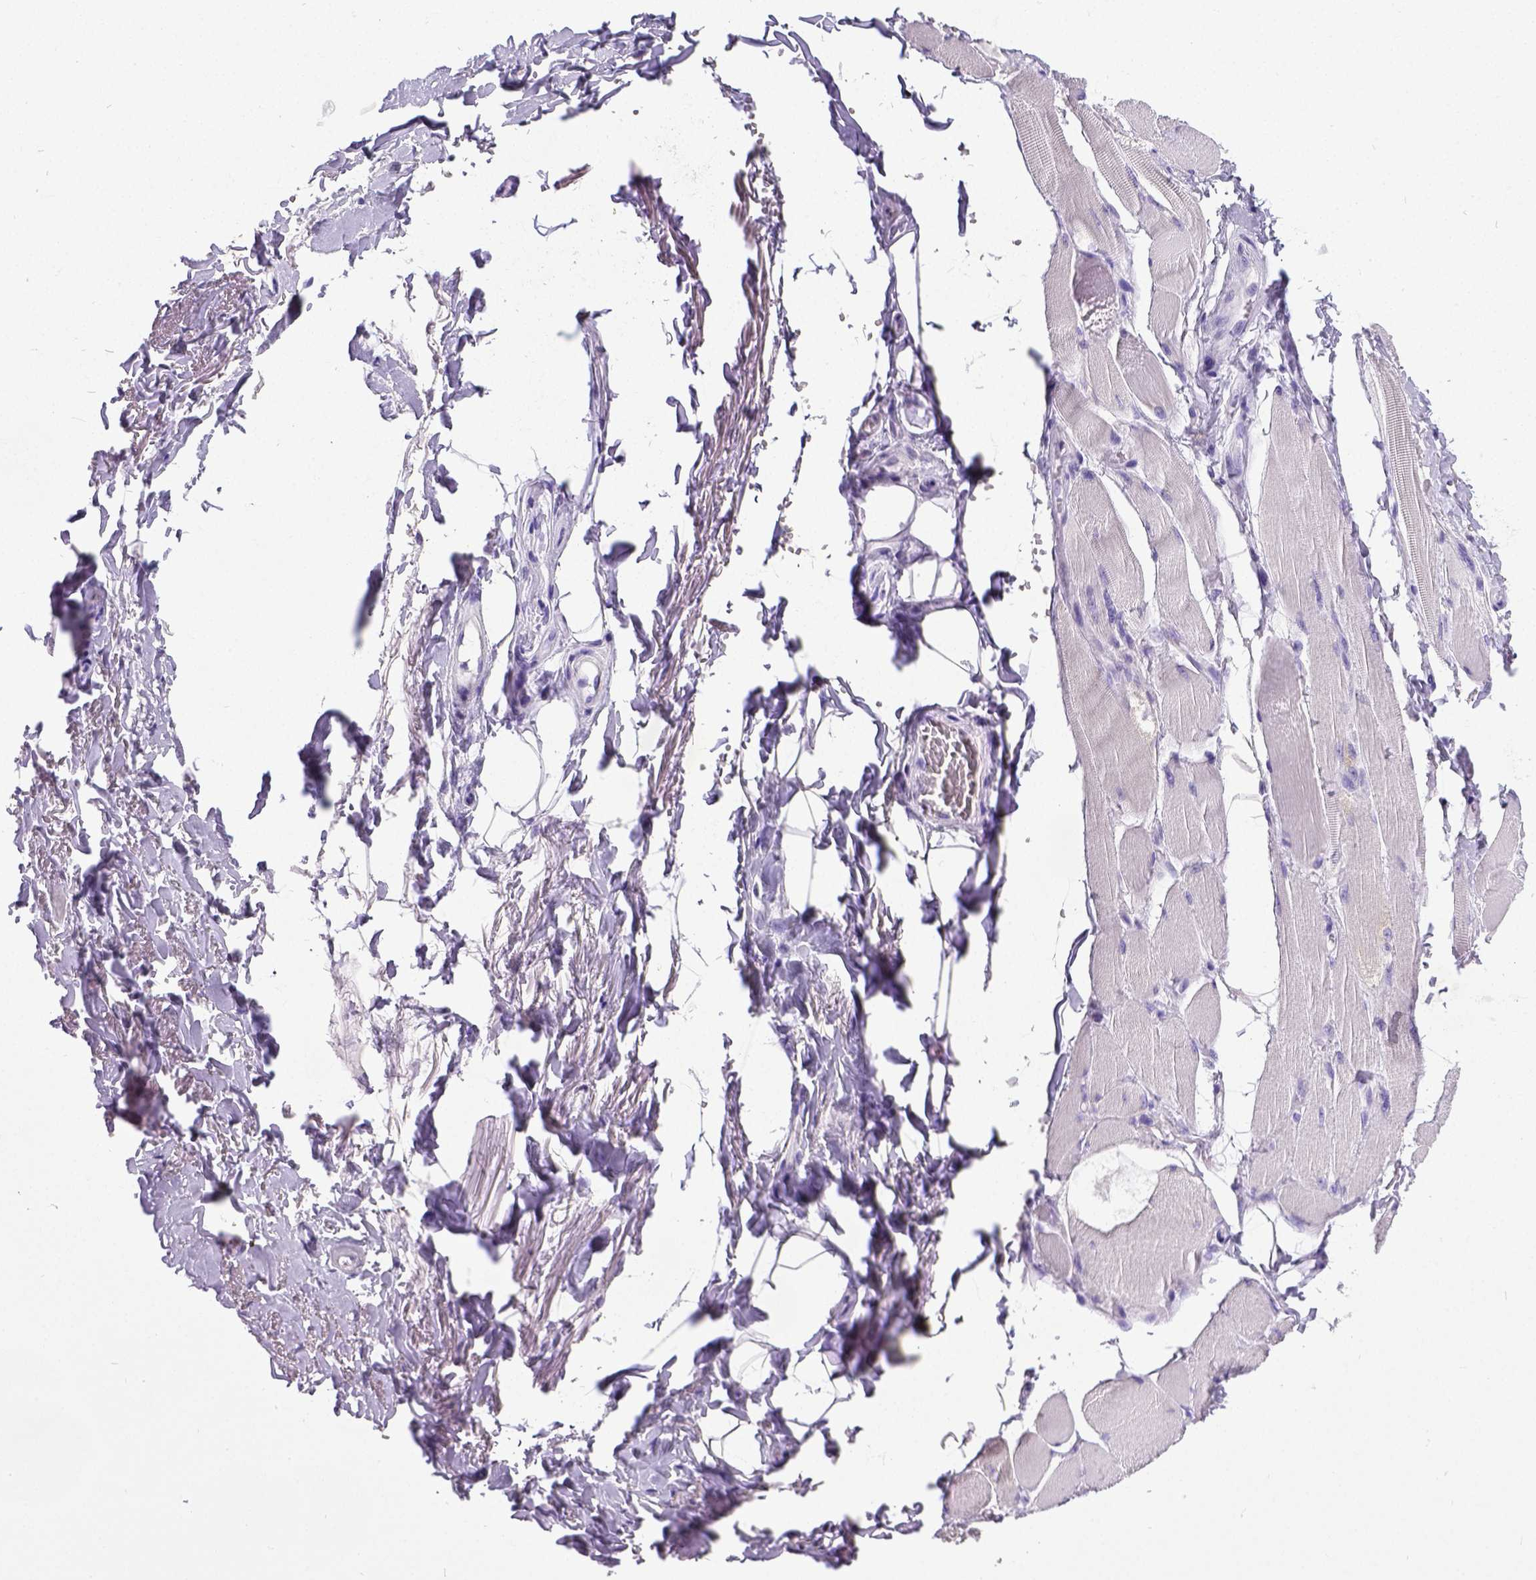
{"staining": {"intensity": "negative", "quantity": "none", "location": "none"}, "tissue": "skeletal muscle", "cell_type": "Myocytes", "image_type": "normal", "snomed": [{"axis": "morphology", "description": "Normal tissue, NOS"}, {"axis": "topography", "description": "Skeletal muscle"}, {"axis": "topography", "description": "Anal"}, {"axis": "topography", "description": "Peripheral nerve tissue"}], "caption": "IHC image of benign skeletal muscle stained for a protein (brown), which shows no staining in myocytes.", "gene": "SATB2", "patient": {"sex": "male", "age": 53}}